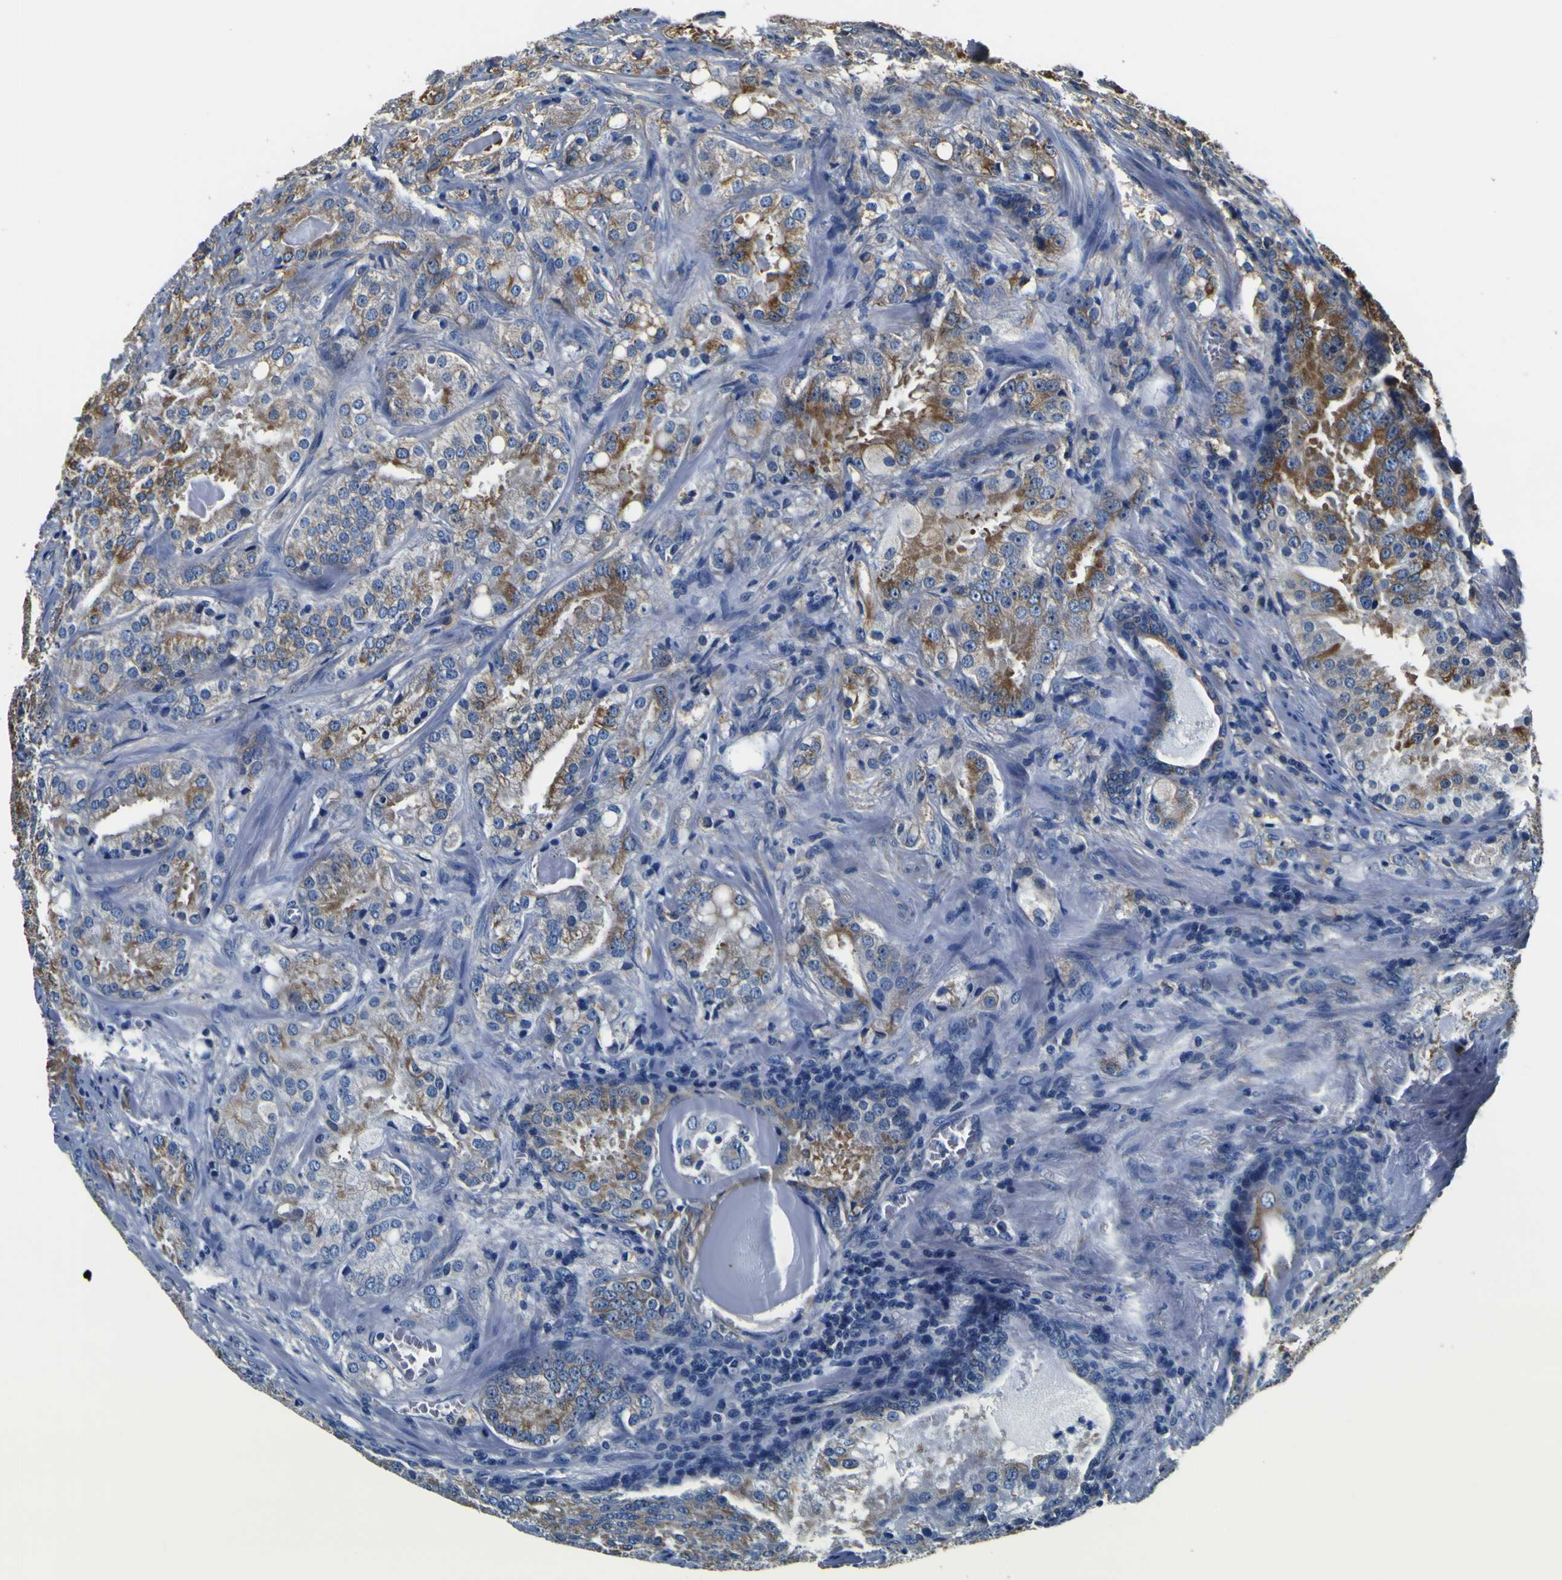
{"staining": {"intensity": "moderate", "quantity": "25%-75%", "location": "cytoplasmic/membranous"}, "tissue": "prostate cancer", "cell_type": "Tumor cells", "image_type": "cancer", "snomed": [{"axis": "morphology", "description": "Adenocarcinoma, High grade"}, {"axis": "topography", "description": "Prostate"}], "caption": "Immunohistochemistry of human prostate cancer shows medium levels of moderate cytoplasmic/membranous positivity in approximately 25%-75% of tumor cells.", "gene": "TUBA1B", "patient": {"sex": "male", "age": 64}}